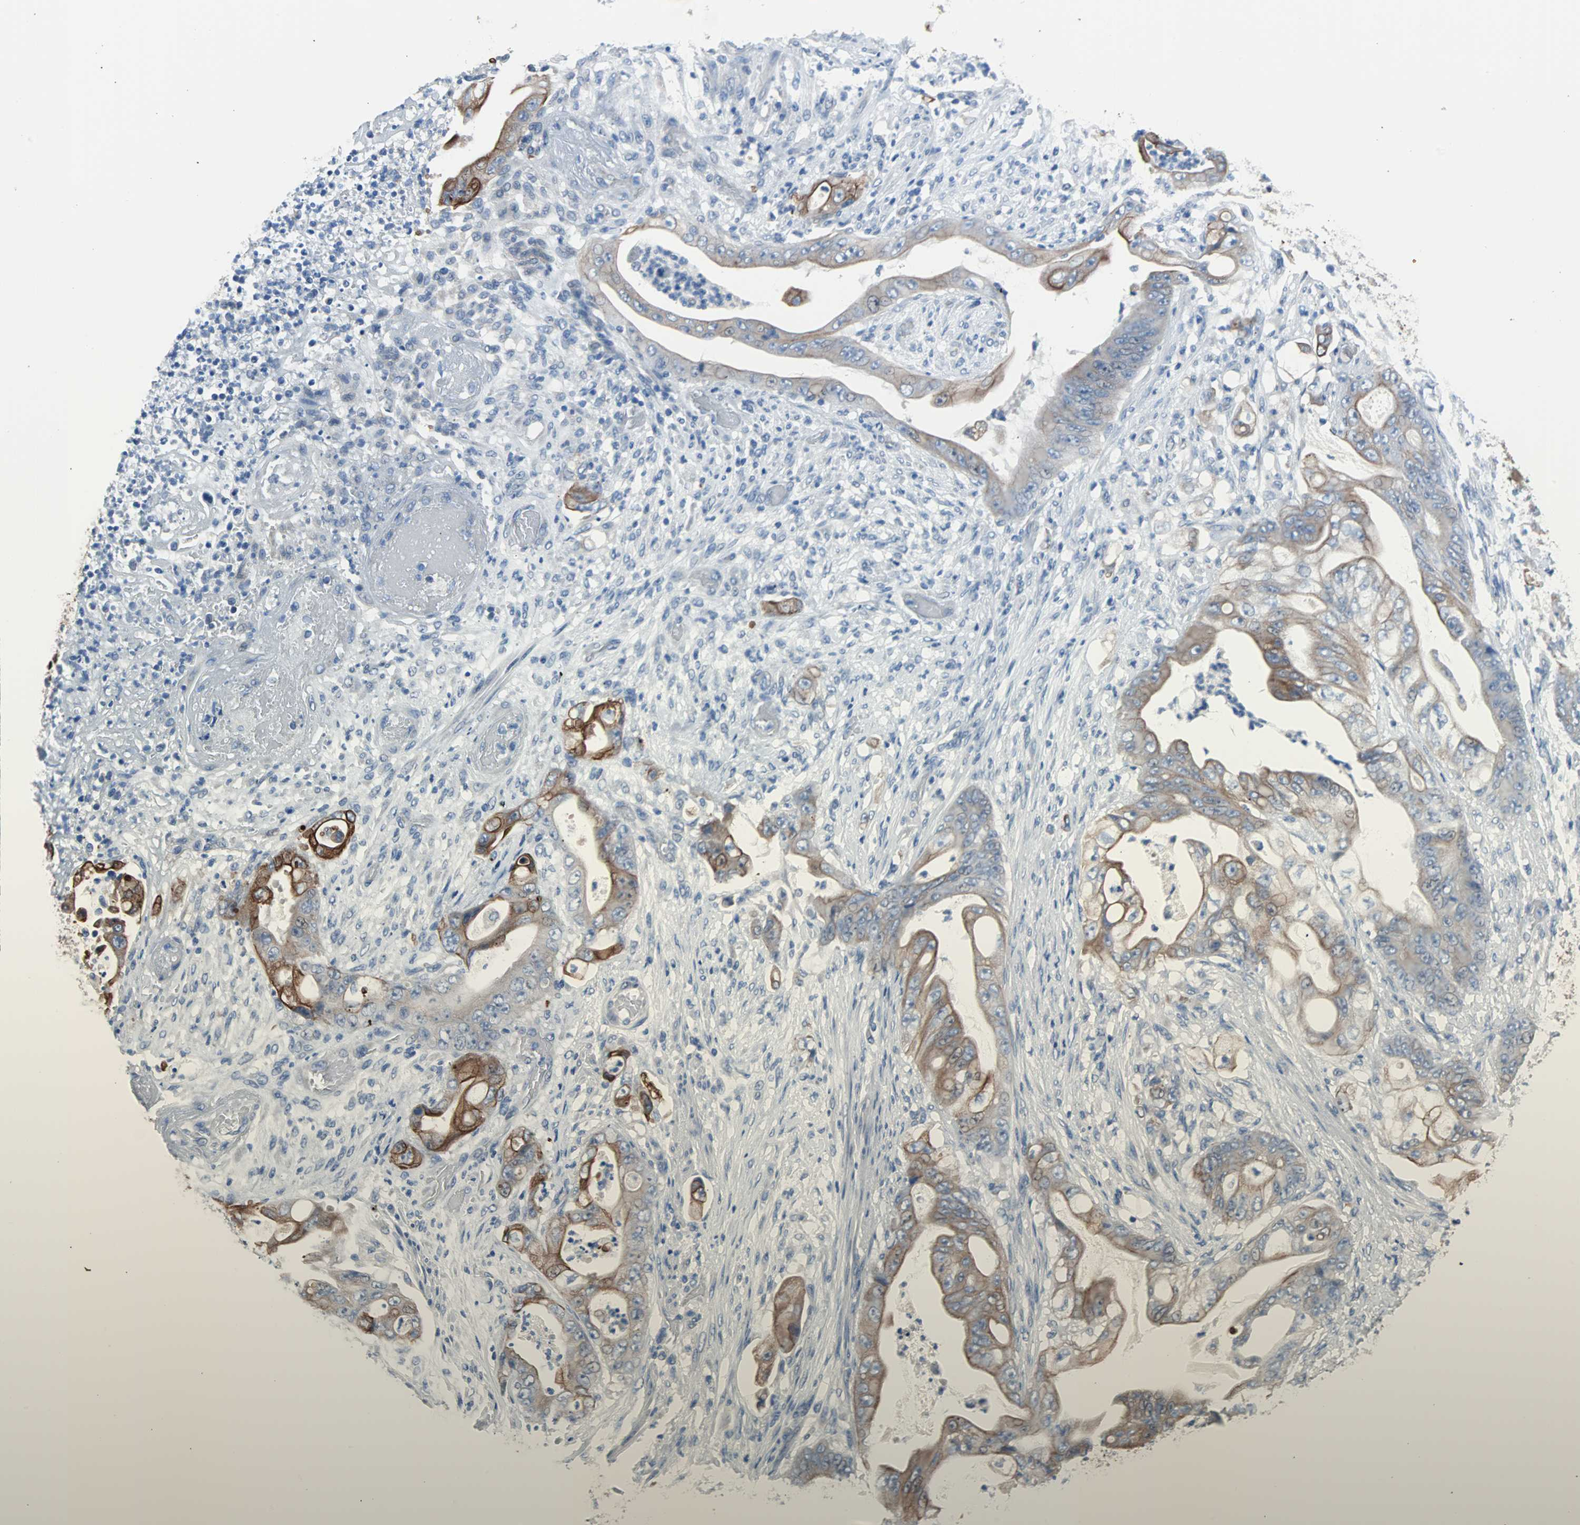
{"staining": {"intensity": "moderate", "quantity": ">75%", "location": "cytoplasmic/membranous"}, "tissue": "stomach cancer", "cell_type": "Tumor cells", "image_type": "cancer", "snomed": [{"axis": "morphology", "description": "Adenocarcinoma, NOS"}, {"axis": "topography", "description": "Stomach"}], "caption": "This is a micrograph of IHC staining of stomach cancer (adenocarcinoma), which shows moderate positivity in the cytoplasmic/membranous of tumor cells.", "gene": "KRT7", "patient": {"sex": "female", "age": 73}}